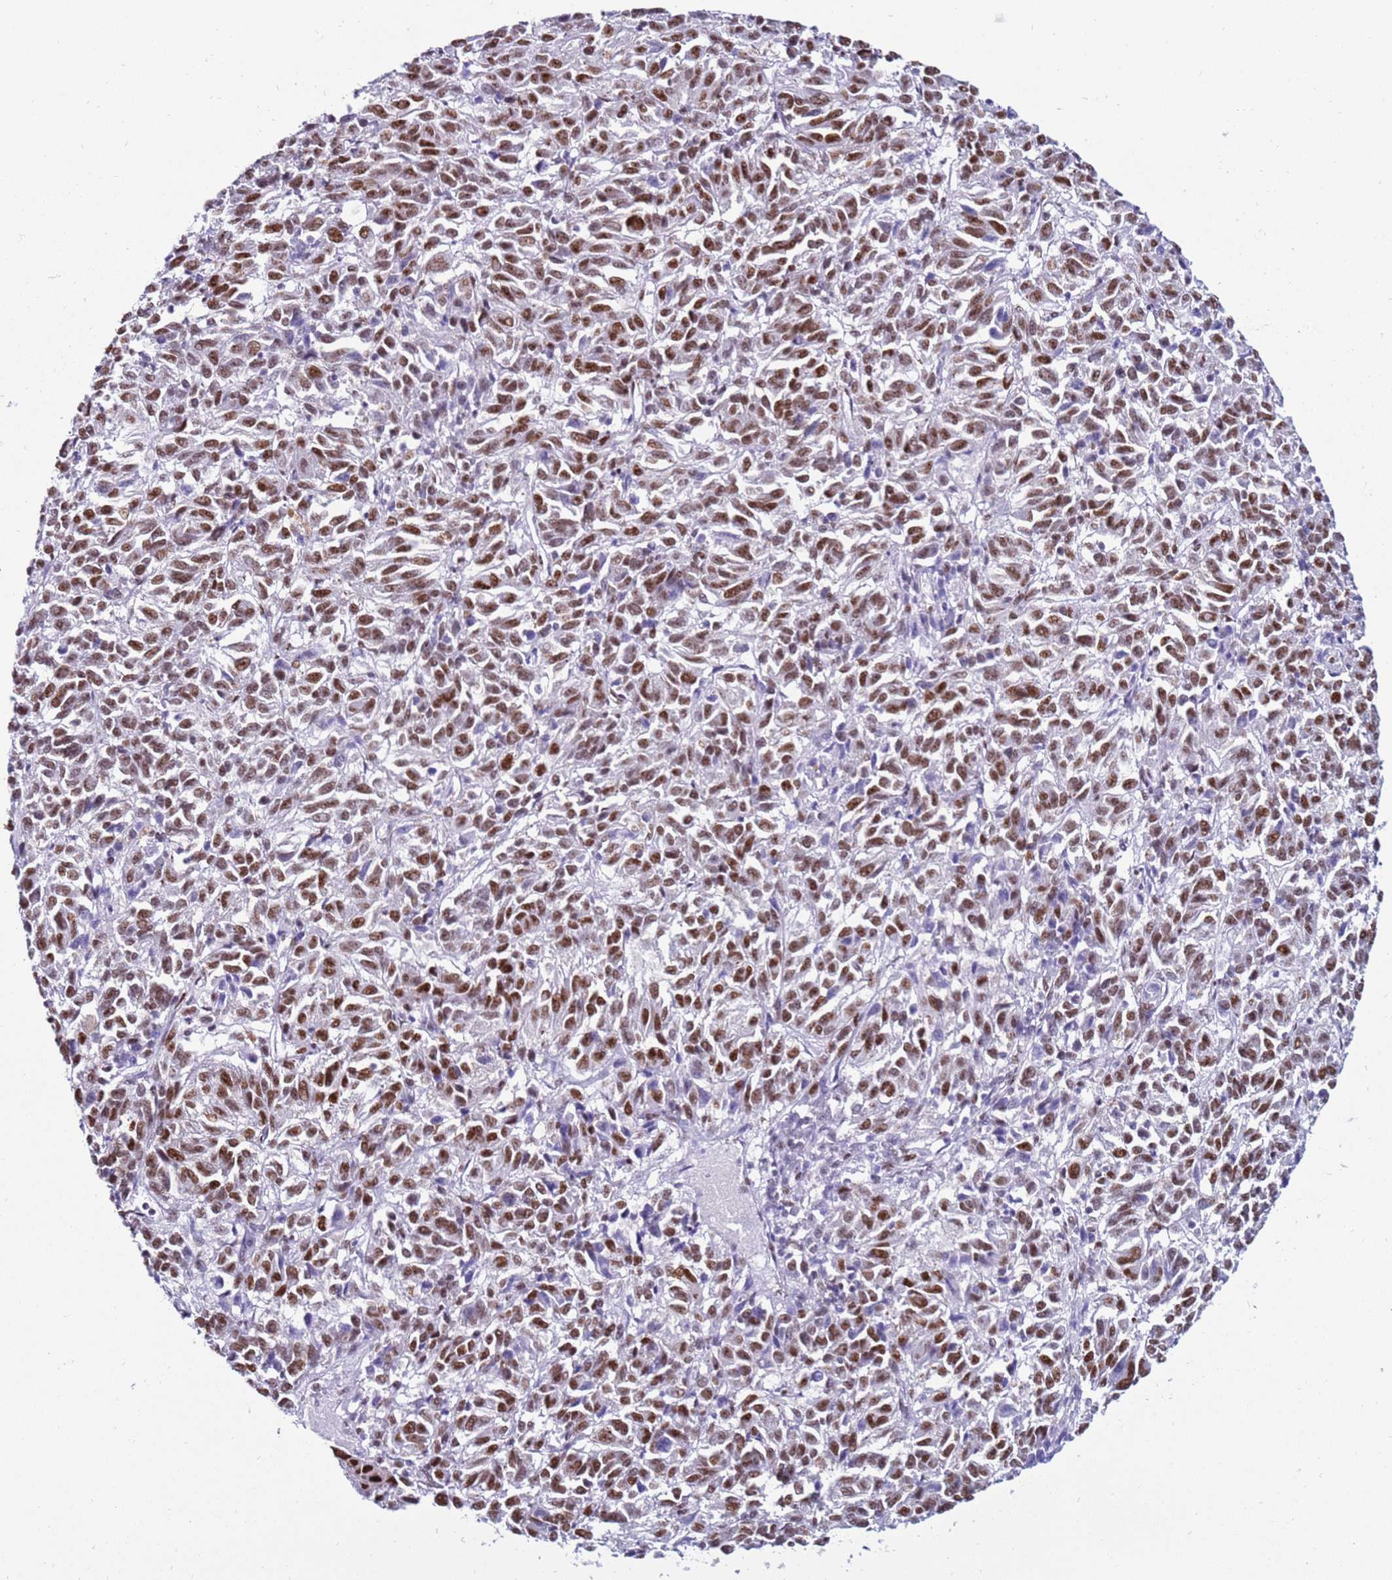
{"staining": {"intensity": "strong", "quantity": ">75%", "location": "nuclear"}, "tissue": "melanoma", "cell_type": "Tumor cells", "image_type": "cancer", "snomed": [{"axis": "morphology", "description": "Malignant melanoma, Metastatic site"}, {"axis": "topography", "description": "Lung"}], "caption": "A photomicrograph showing strong nuclear positivity in about >75% of tumor cells in melanoma, as visualized by brown immunohistochemical staining.", "gene": "KPNA4", "patient": {"sex": "male", "age": 64}}